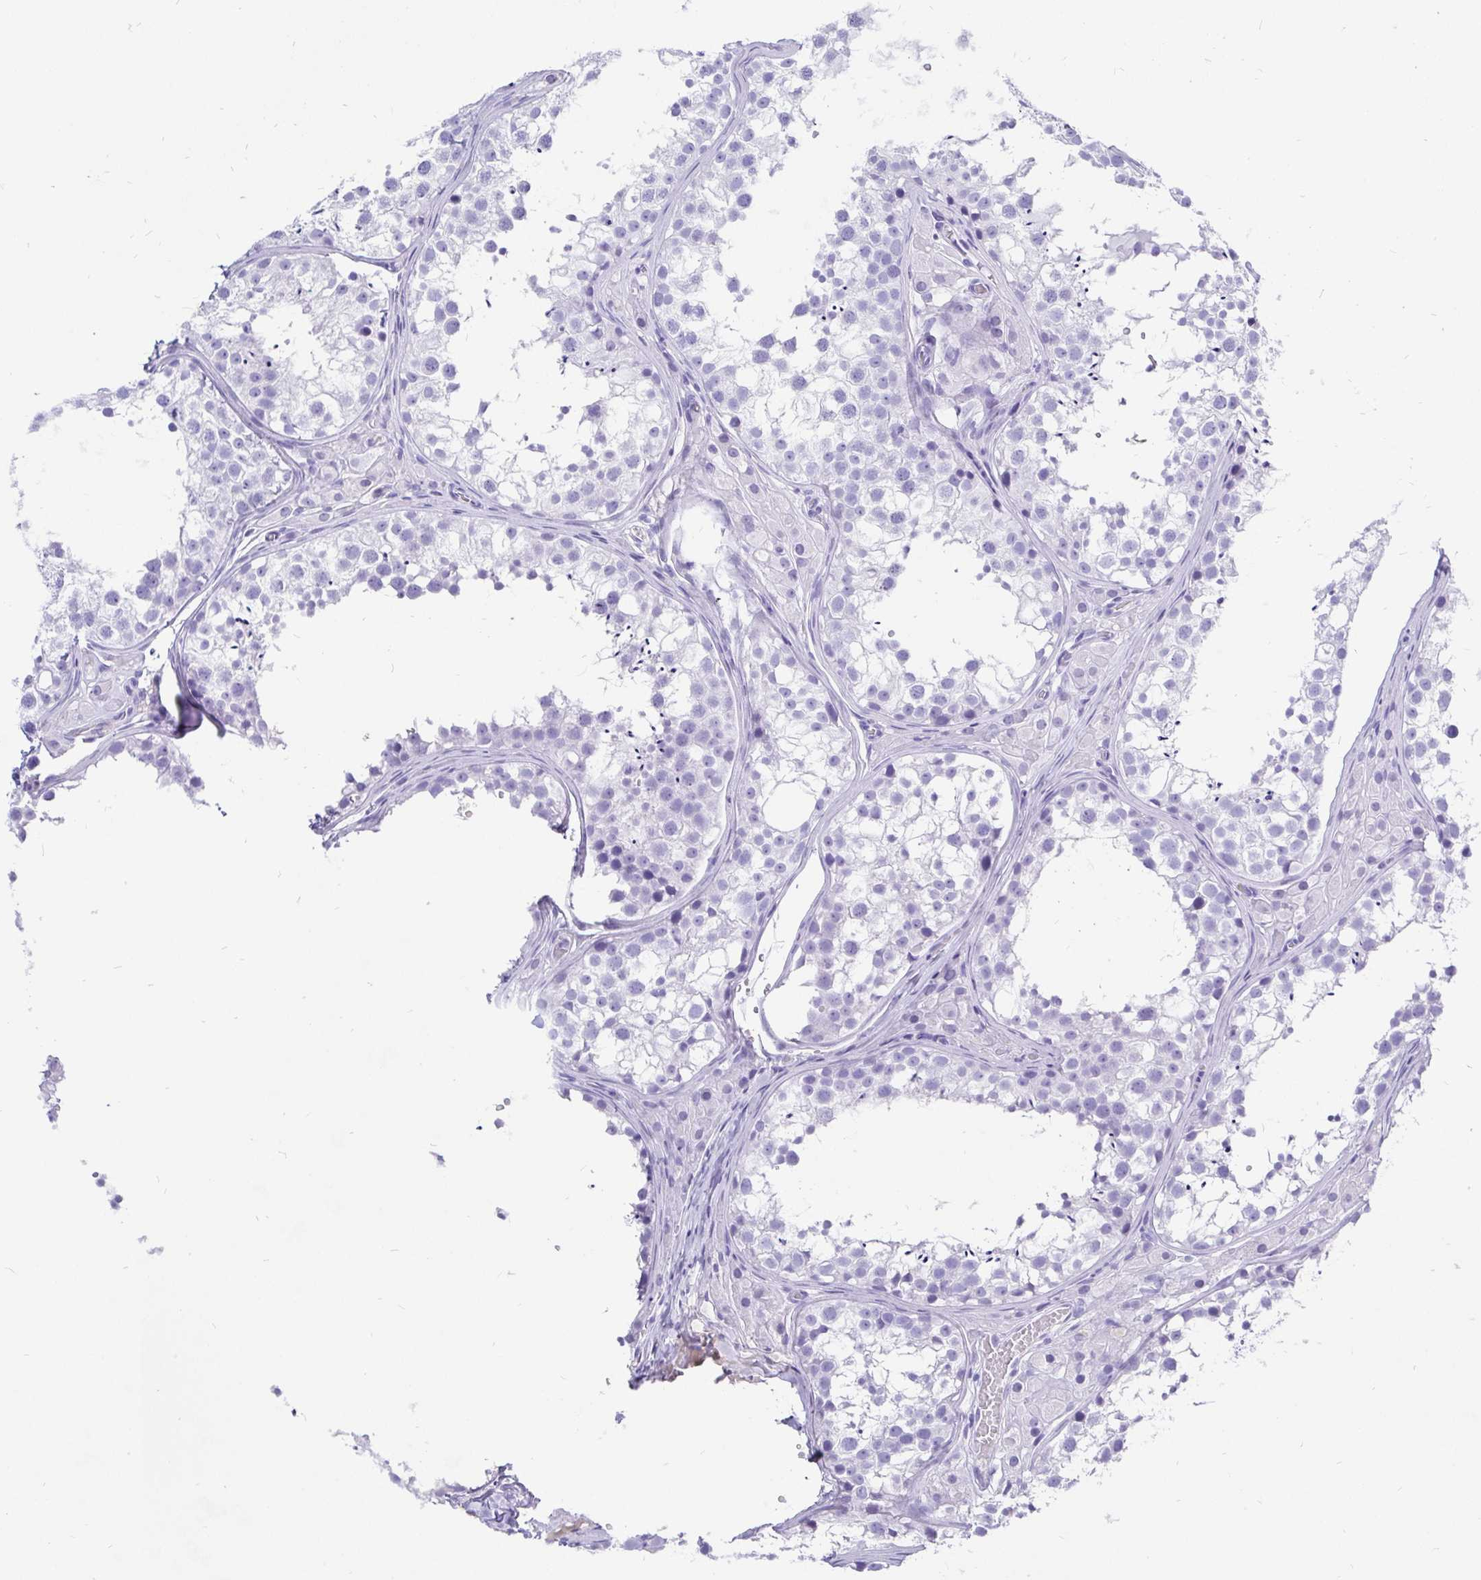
{"staining": {"intensity": "negative", "quantity": "none", "location": "none"}, "tissue": "testis", "cell_type": "Cells in seminiferous ducts", "image_type": "normal", "snomed": [{"axis": "morphology", "description": "Normal tissue, NOS"}, {"axis": "topography", "description": "Testis"}], "caption": "Testis was stained to show a protein in brown. There is no significant positivity in cells in seminiferous ducts. (DAB immunohistochemistry visualized using brightfield microscopy, high magnification).", "gene": "KRT13", "patient": {"sex": "male", "age": 13}}